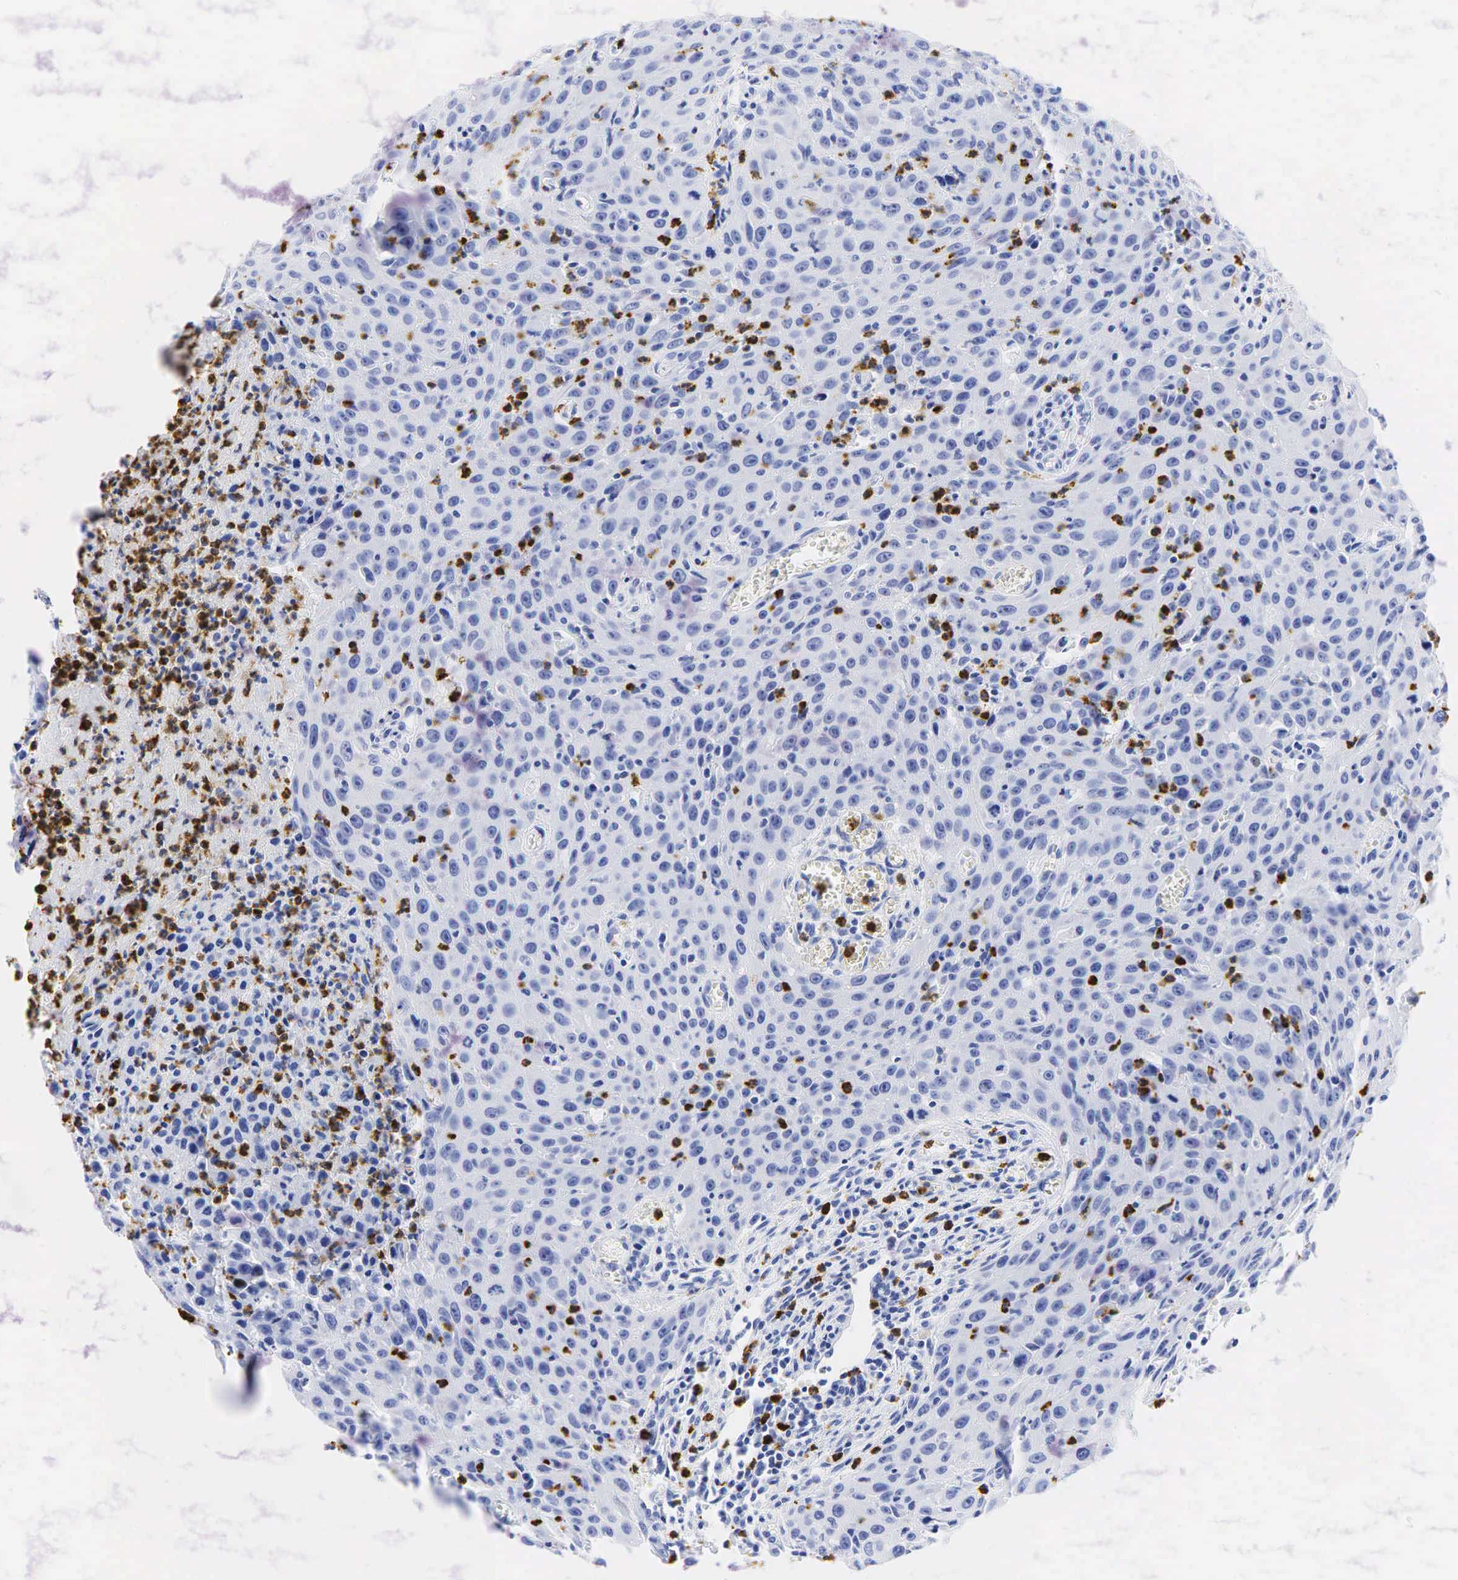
{"staining": {"intensity": "negative", "quantity": "none", "location": "none"}, "tissue": "urothelial cancer", "cell_type": "Tumor cells", "image_type": "cancer", "snomed": [{"axis": "morphology", "description": "Urothelial carcinoma, High grade"}, {"axis": "topography", "description": "Urinary bladder"}], "caption": "An image of human urothelial cancer is negative for staining in tumor cells.", "gene": "FUT4", "patient": {"sex": "male", "age": 66}}